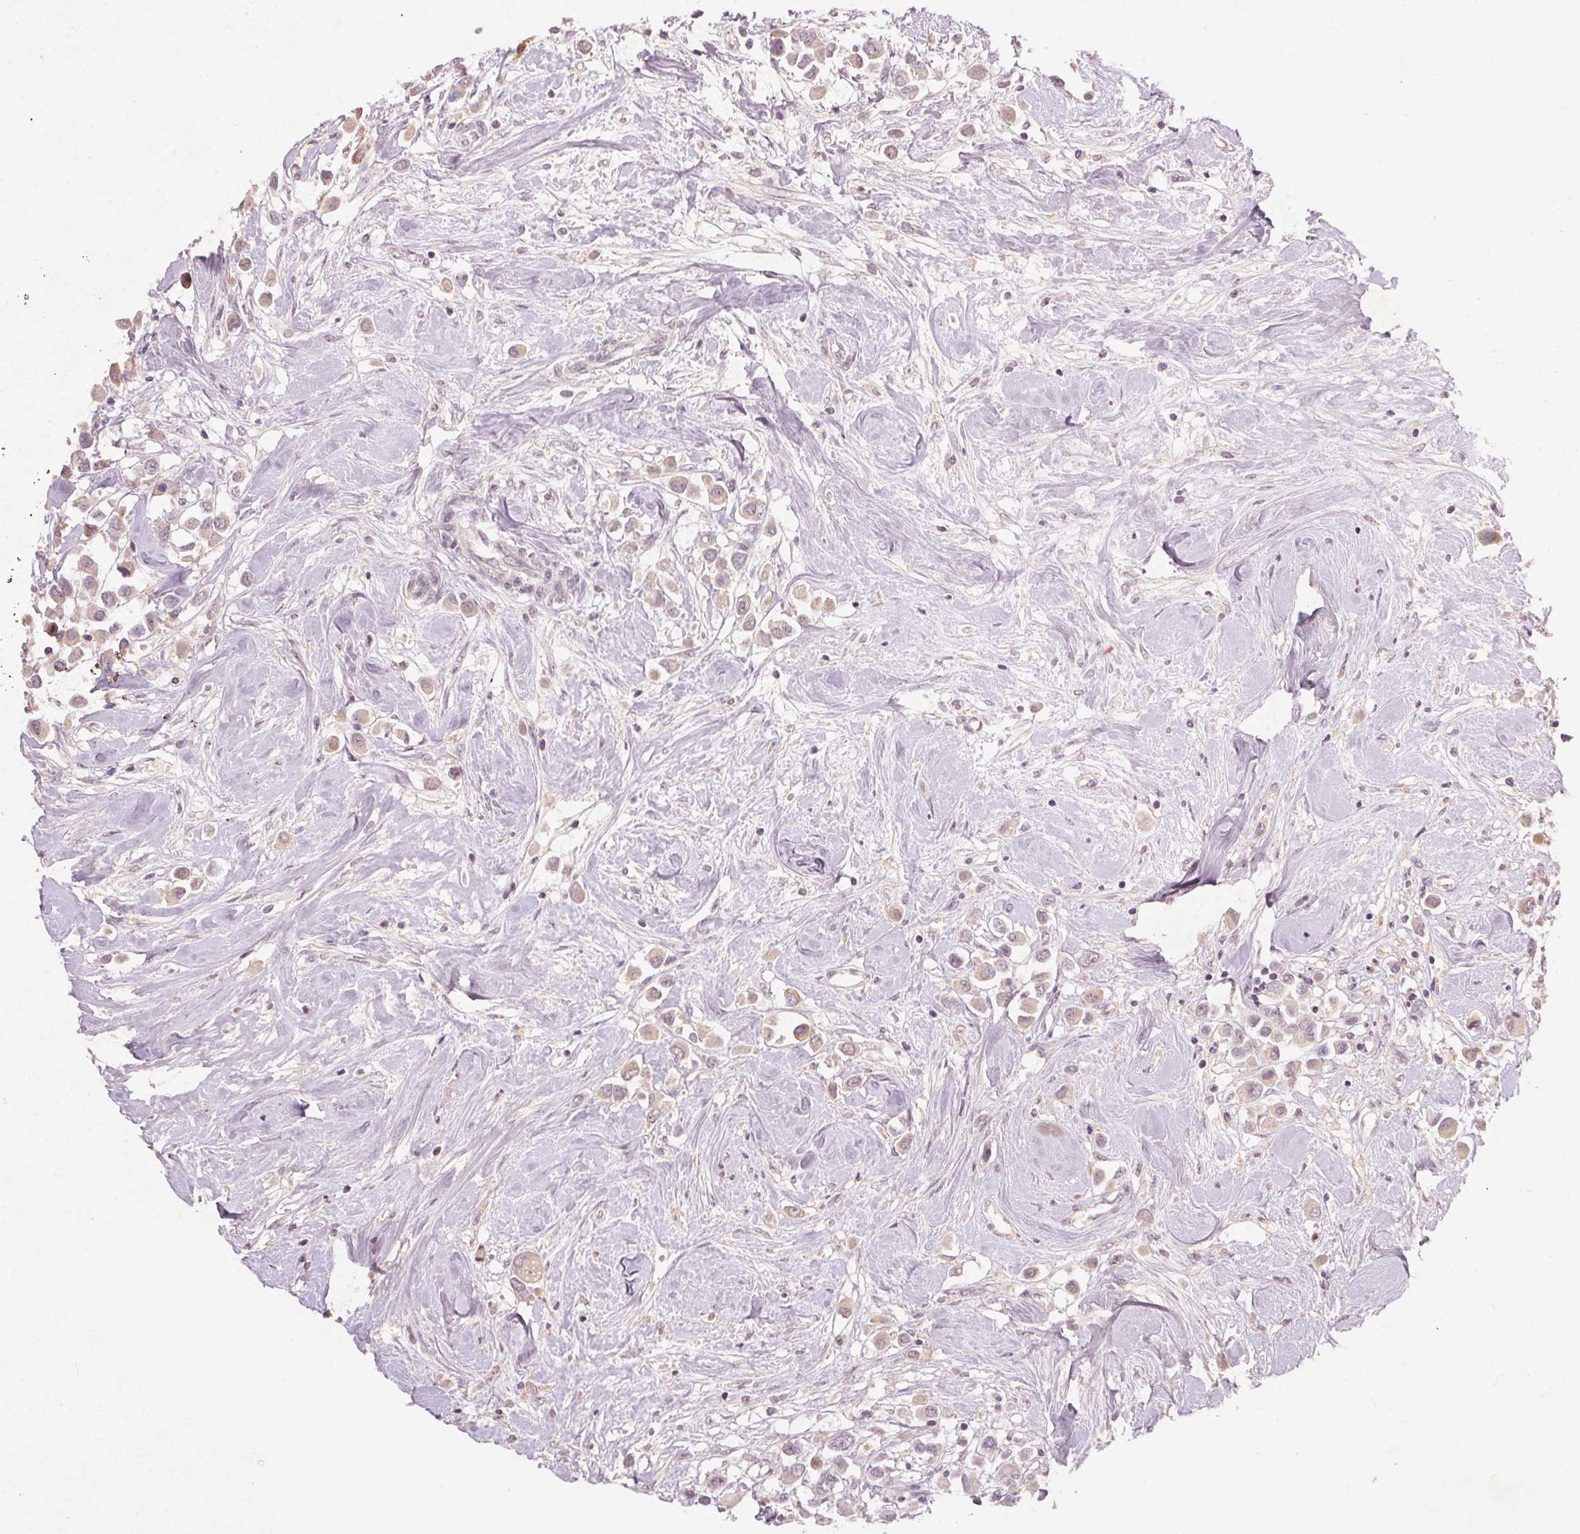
{"staining": {"intensity": "weak", "quantity": "<25%", "location": "cytoplasmic/membranous"}, "tissue": "breast cancer", "cell_type": "Tumor cells", "image_type": "cancer", "snomed": [{"axis": "morphology", "description": "Duct carcinoma"}, {"axis": "topography", "description": "Breast"}], "caption": "Immunohistochemistry micrograph of neoplastic tissue: breast cancer (invasive ductal carcinoma) stained with DAB shows no significant protein expression in tumor cells.", "gene": "KLRC3", "patient": {"sex": "female", "age": 61}}